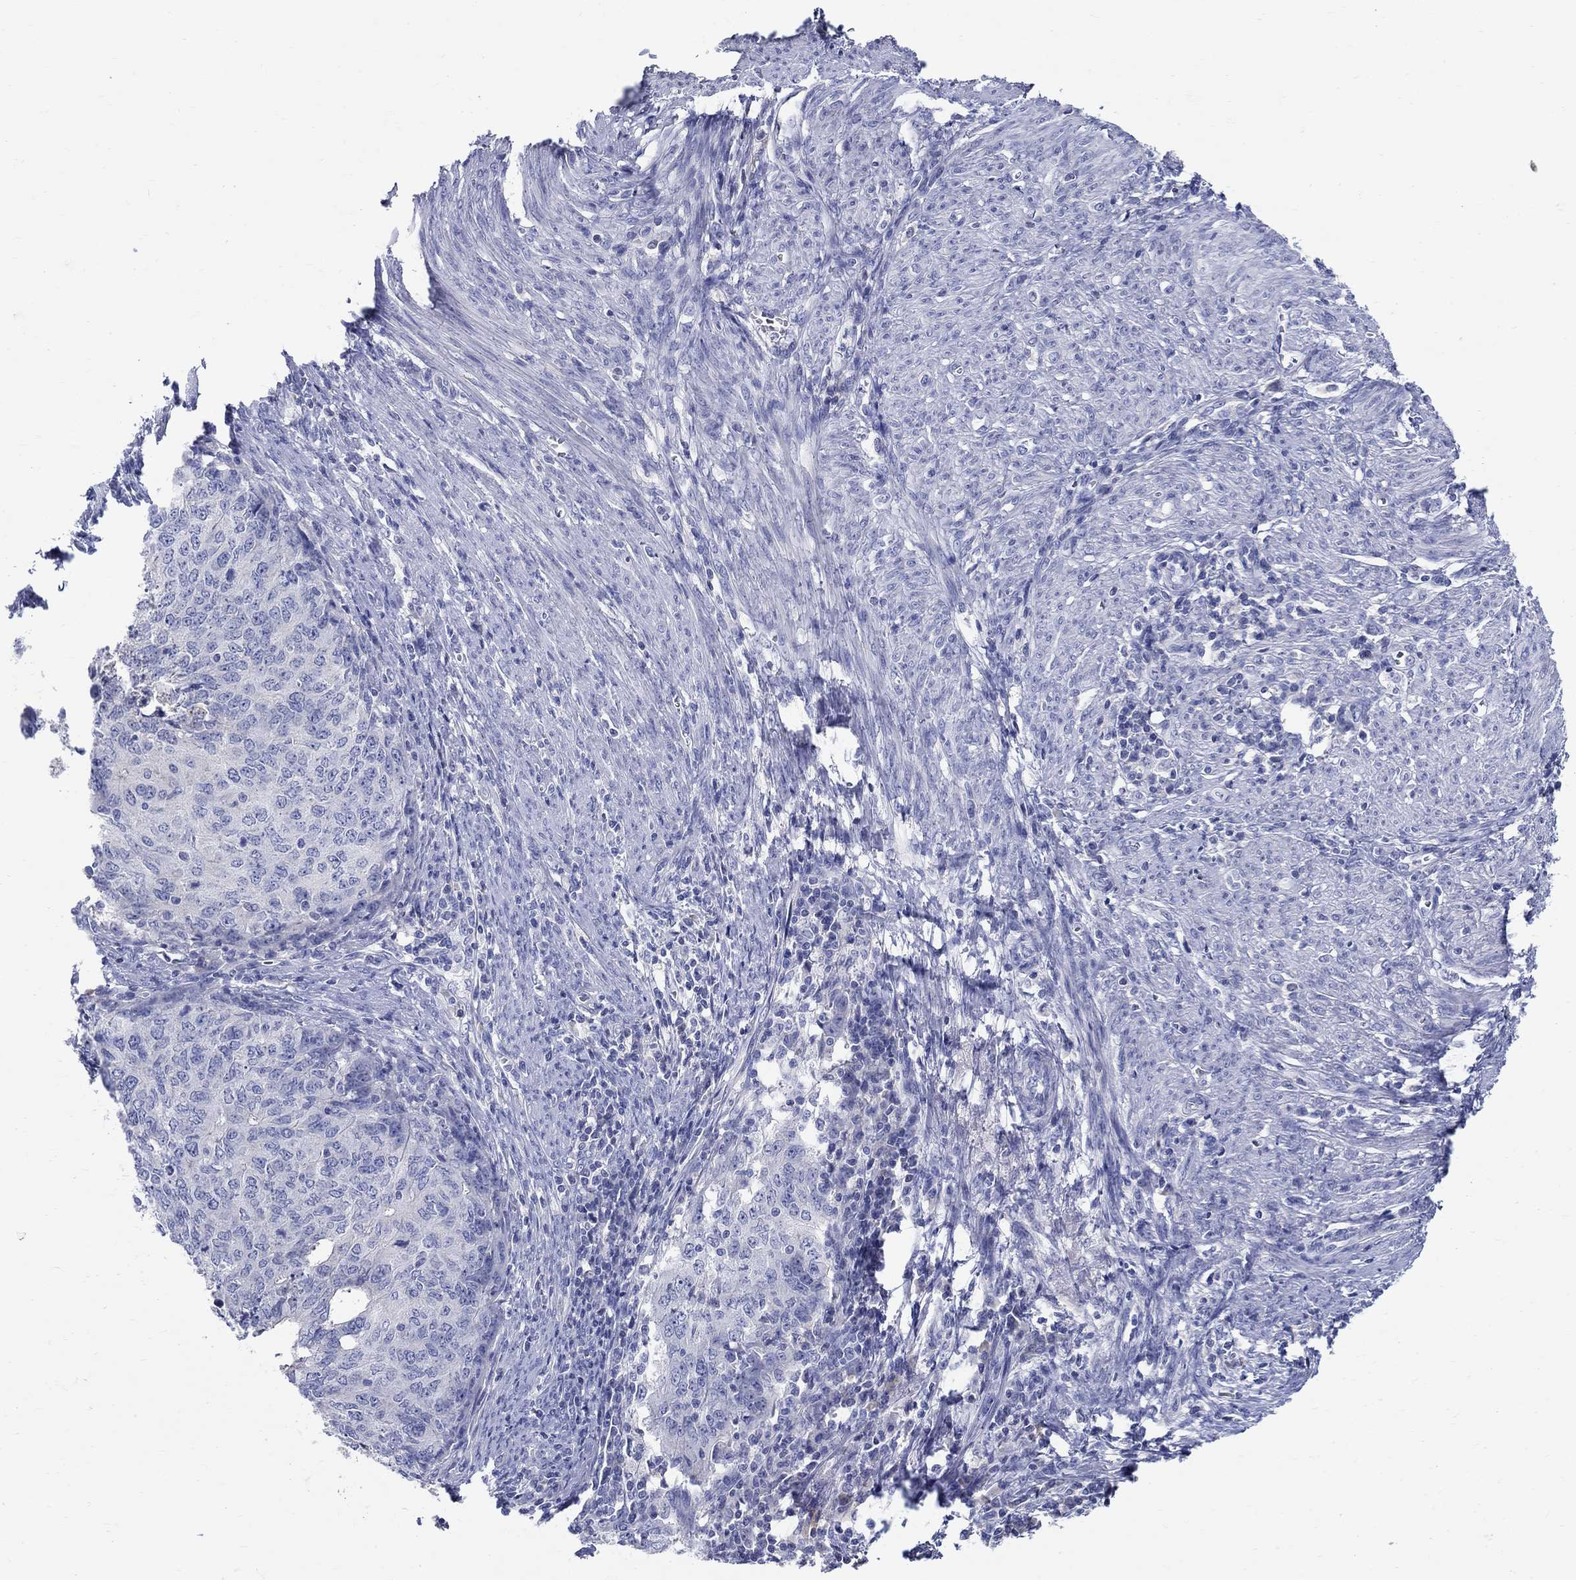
{"staining": {"intensity": "negative", "quantity": "none", "location": "none"}, "tissue": "endometrial cancer", "cell_type": "Tumor cells", "image_type": "cancer", "snomed": [{"axis": "morphology", "description": "Adenocarcinoma, NOS"}, {"axis": "topography", "description": "Endometrium"}], "caption": "IHC photomicrograph of human adenocarcinoma (endometrial) stained for a protein (brown), which displays no expression in tumor cells.", "gene": "CRYGD", "patient": {"sex": "female", "age": 82}}